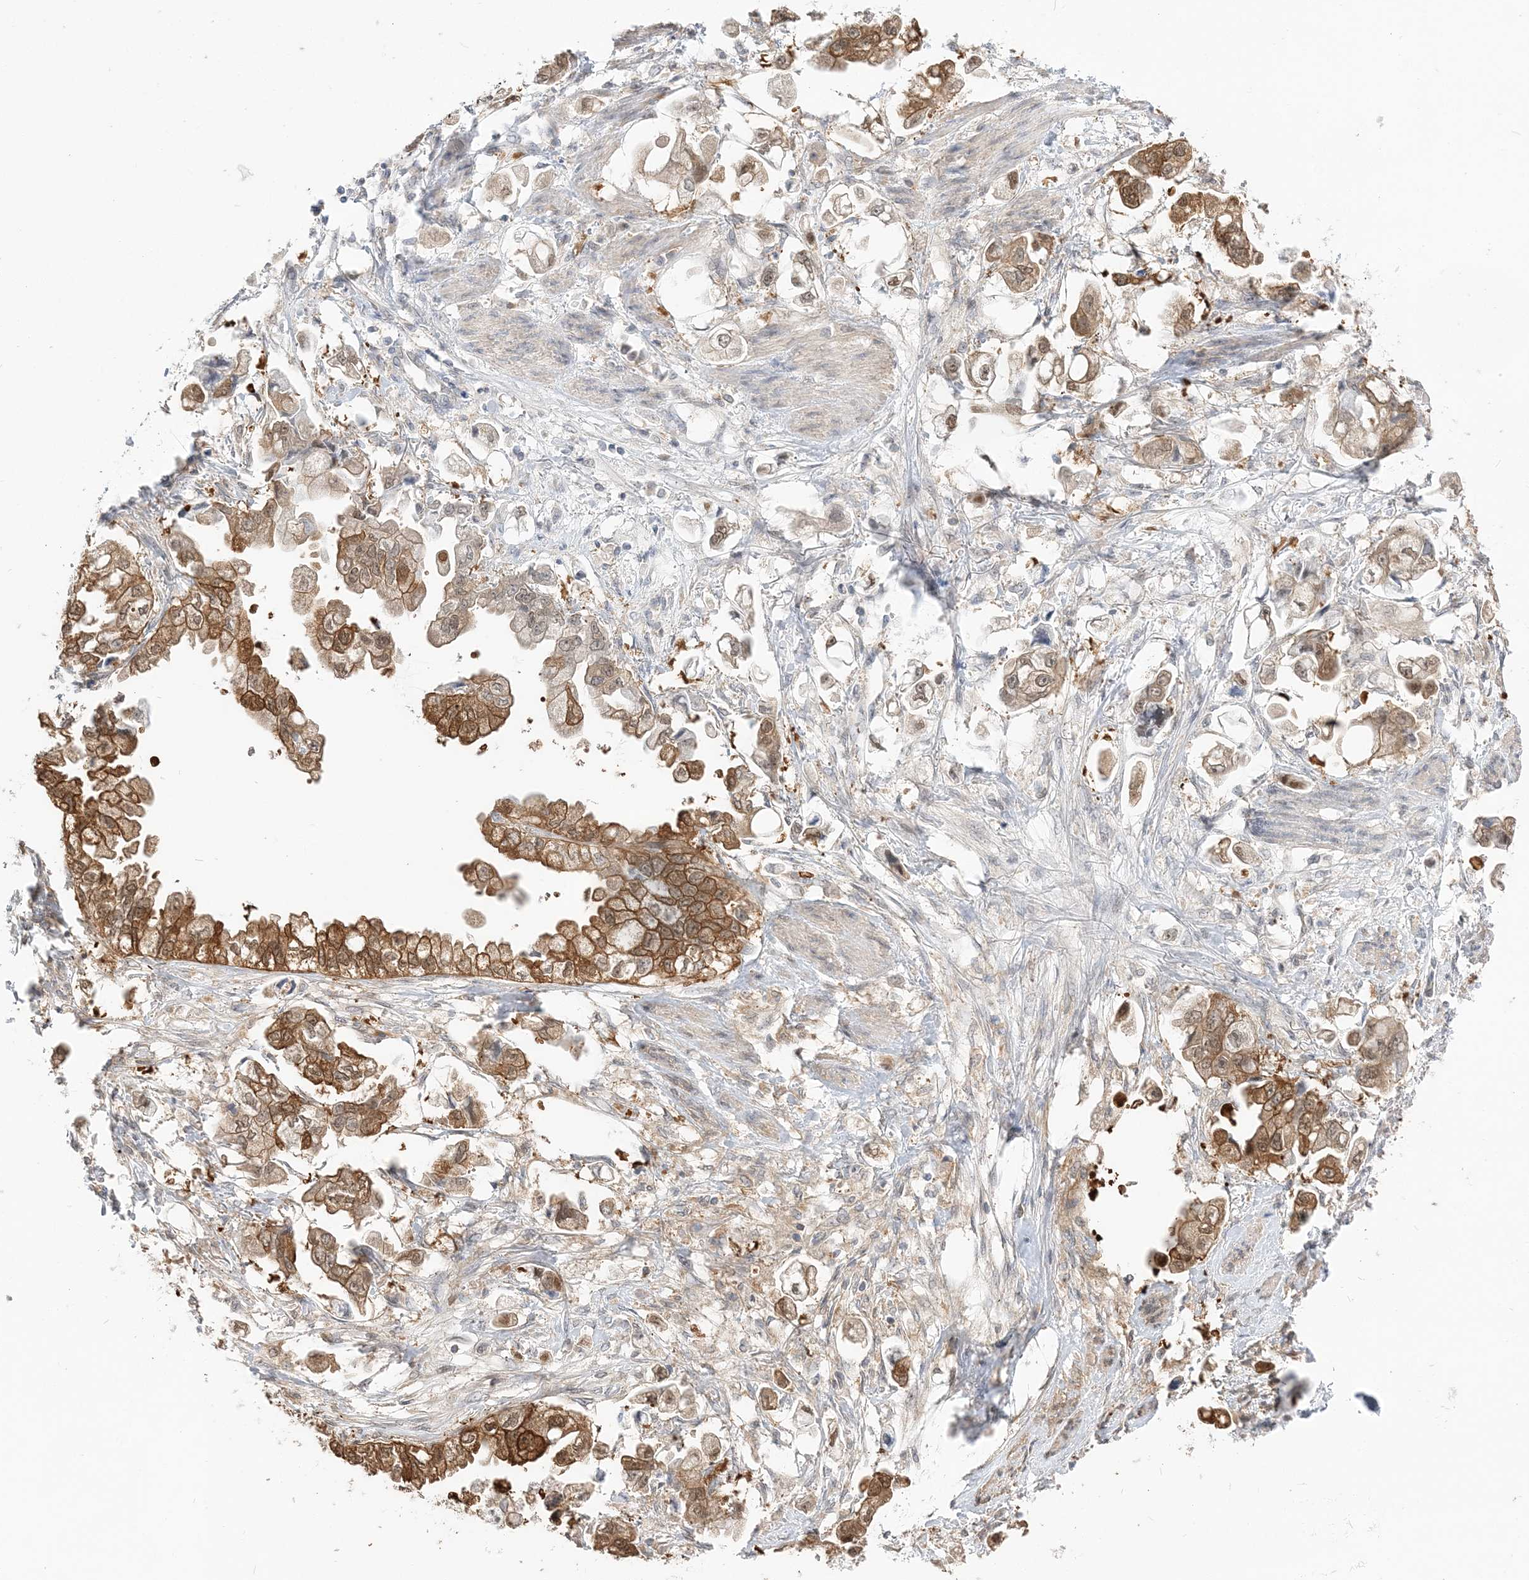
{"staining": {"intensity": "moderate", "quantity": ">75%", "location": "cytoplasmic/membranous,nuclear"}, "tissue": "stomach cancer", "cell_type": "Tumor cells", "image_type": "cancer", "snomed": [{"axis": "morphology", "description": "Adenocarcinoma, NOS"}, {"axis": "topography", "description": "Stomach"}], "caption": "The image displays immunohistochemical staining of stomach cancer (adenocarcinoma). There is moderate cytoplasmic/membranous and nuclear positivity is seen in about >75% of tumor cells.", "gene": "THADA", "patient": {"sex": "male", "age": 62}}